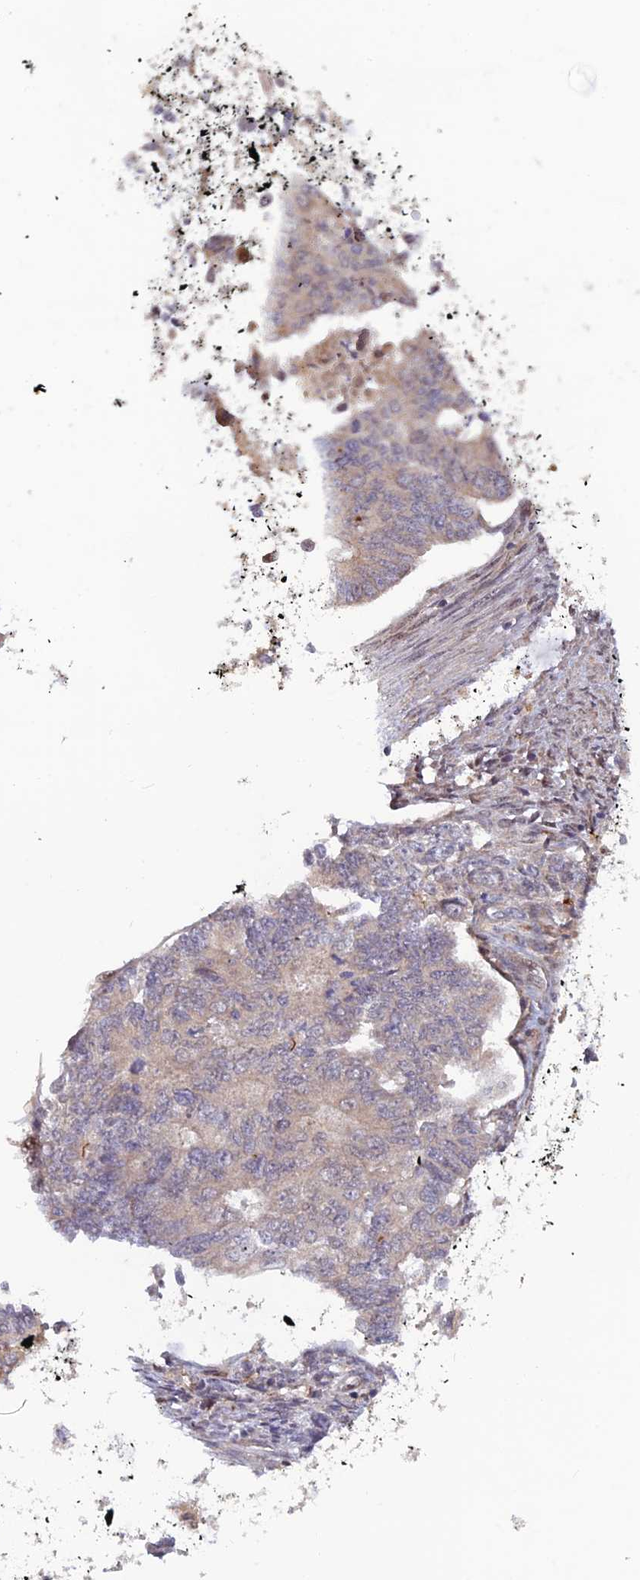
{"staining": {"intensity": "negative", "quantity": "none", "location": "none"}, "tissue": "endometrial cancer", "cell_type": "Tumor cells", "image_type": "cancer", "snomed": [{"axis": "morphology", "description": "Adenocarcinoma, NOS"}, {"axis": "topography", "description": "Endometrium"}], "caption": "This is a micrograph of immunohistochemistry (IHC) staining of adenocarcinoma (endometrial), which shows no positivity in tumor cells.", "gene": "ZNF565", "patient": {"sex": "female", "age": 32}}